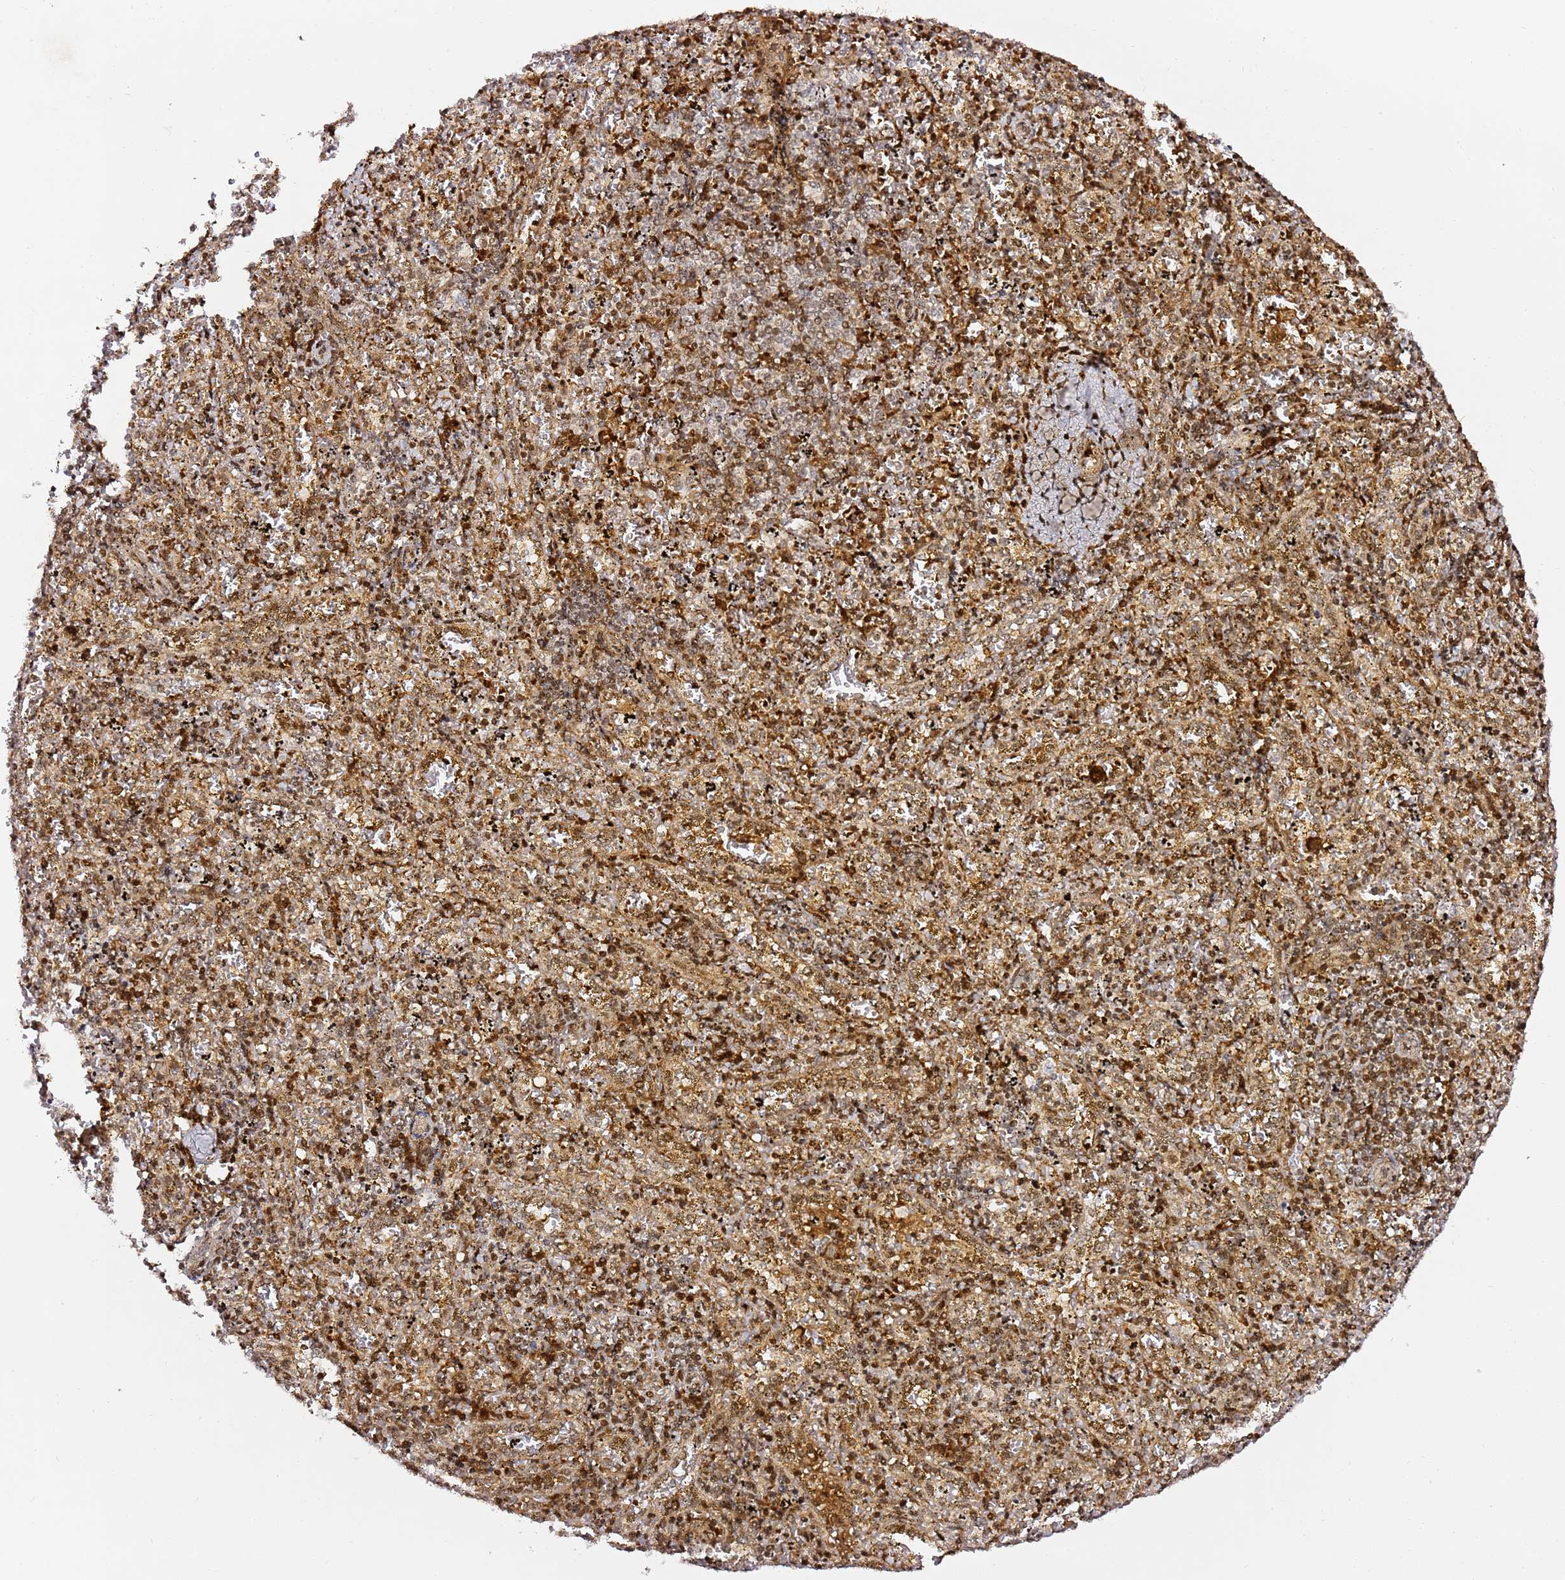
{"staining": {"intensity": "moderate", "quantity": ">75%", "location": "cytoplasmic/membranous,nuclear"}, "tissue": "spleen", "cell_type": "Cells in red pulp", "image_type": "normal", "snomed": [{"axis": "morphology", "description": "Normal tissue, NOS"}, {"axis": "topography", "description": "Spleen"}], "caption": "Immunohistochemistry image of normal spleen: human spleen stained using immunohistochemistry reveals medium levels of moderate protein expression localized specifically in the cytoplasmic/membranous,nuclear of cells in red pulp, appearing as a cytoplasmic/membranous,nuclear brown color.", "gene": "GBP2", "patient": {"sex": "male", "age": 11}}